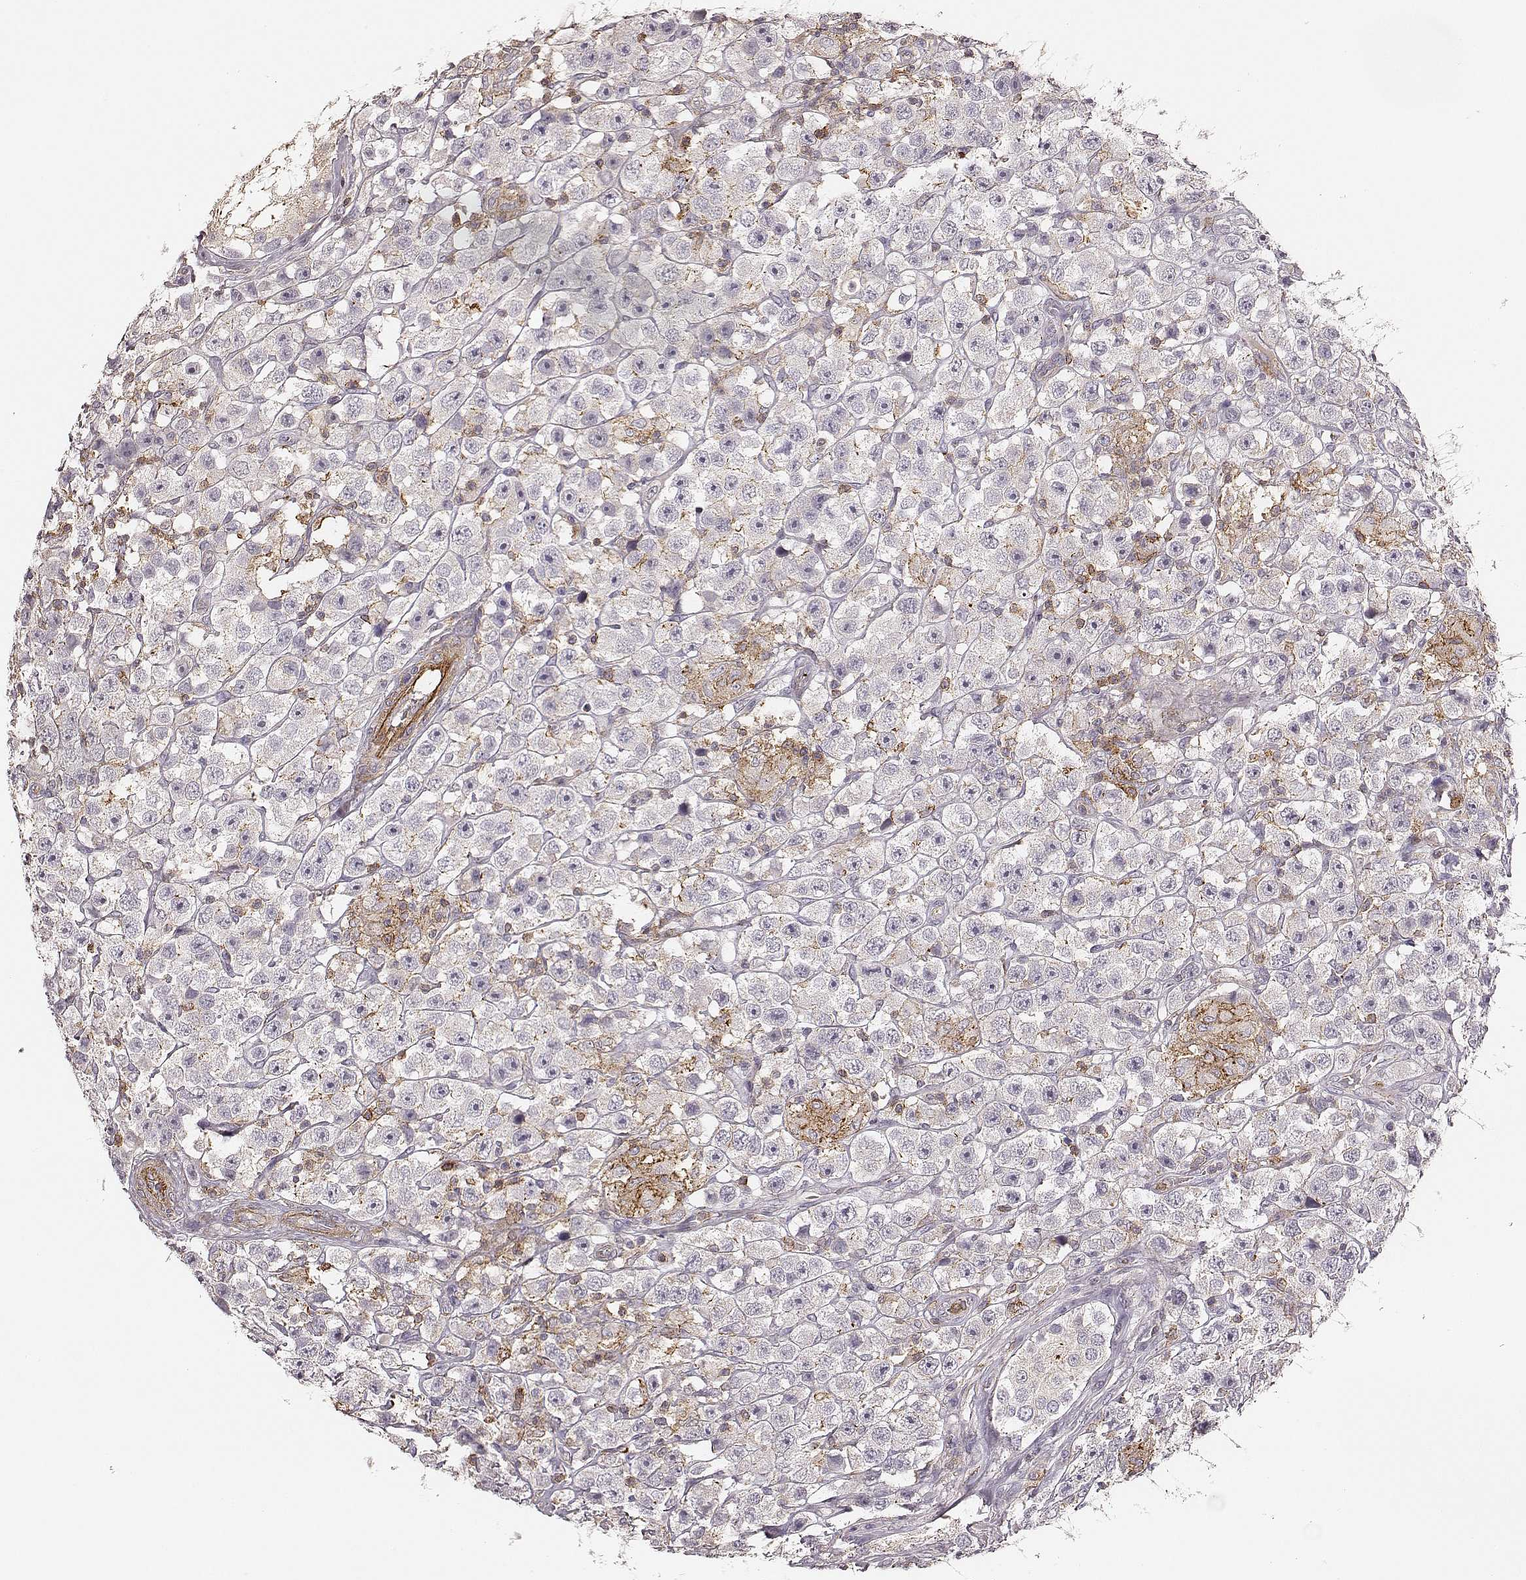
{"staining": {"intensity": "negative", "quantity": "none", "location": "none"}, "tissue": "testis cancer", "cell_type": "Tumor cells", "image_type": "cancer", "snomed": [{"axis": "morphology", "description": "Seminoma, NOS"}, {"axis": "topography", "description": "Testis"}], "caption": "Human testis cancer stained for a protein using immunohistochemistry exhibits no expression in tumor cells.", "gene": "ZYX", "patient": {"sex": "male", "age": 45}}